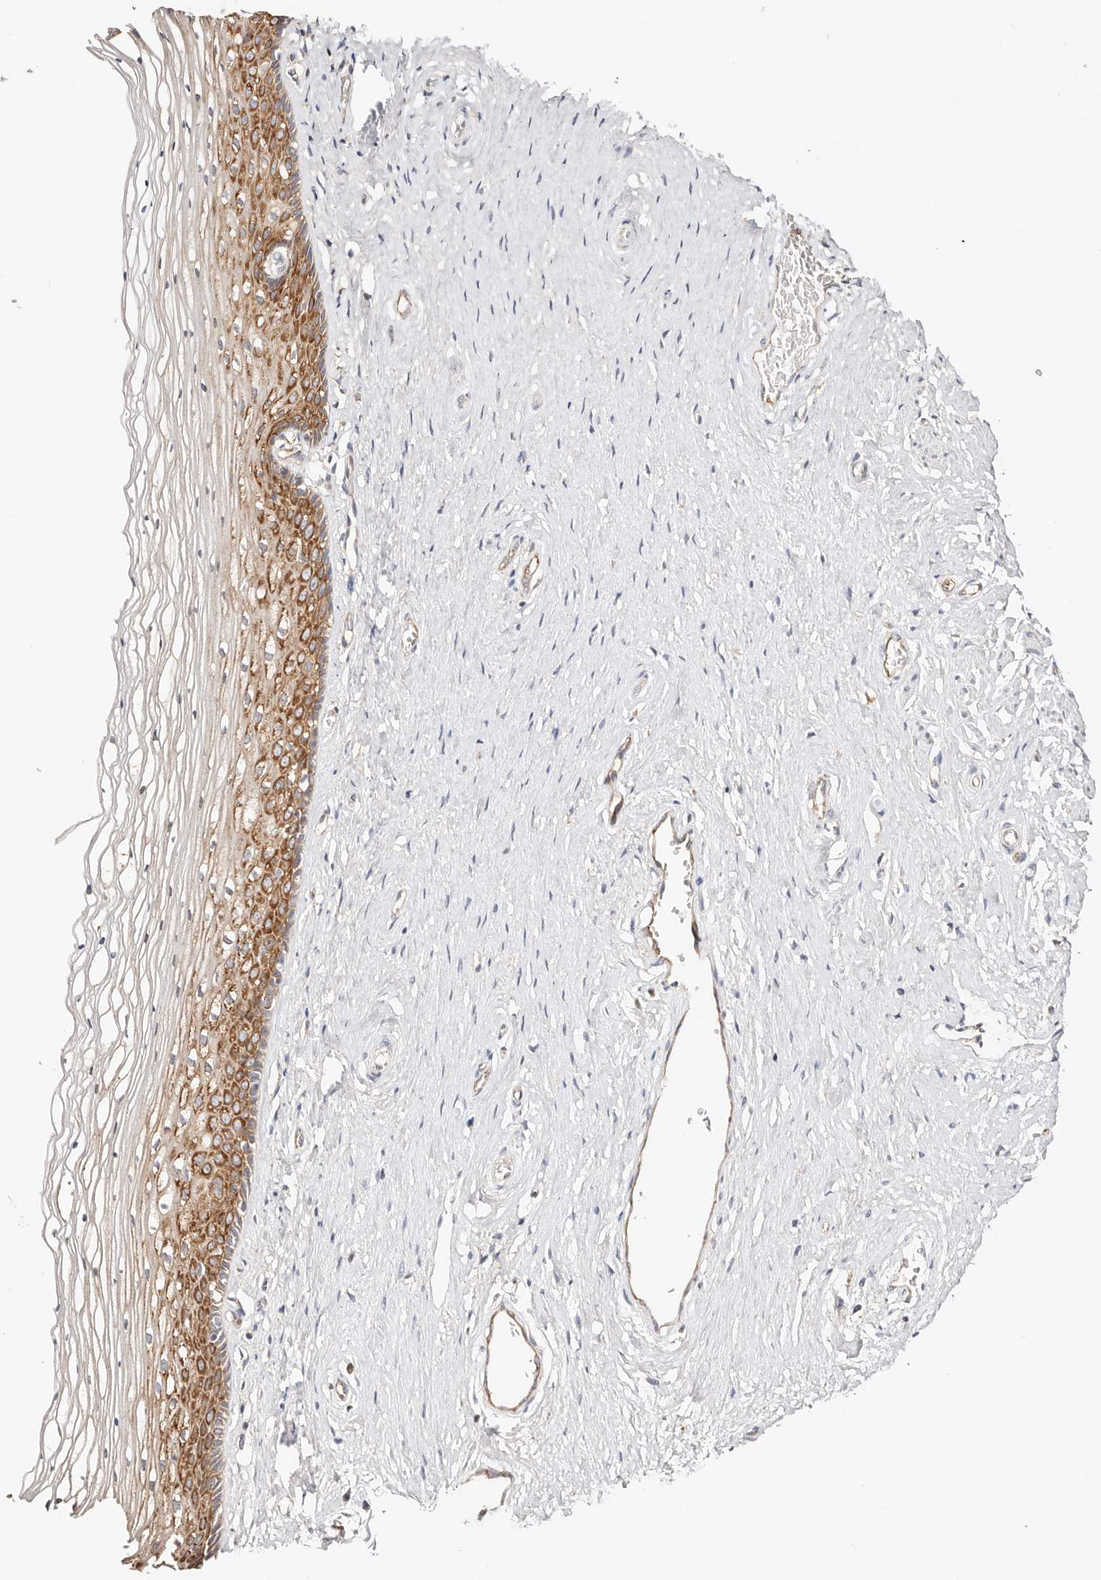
{"staining": {"intensity": "moderate", "quantity": ">75%", "location": "cytoplasmic/membranous"}, "tissue": "vagina", "cell_type": "Squamous epithelial cells", "image_type": "normal", "snomed": [{"axis": "morphology", "description": "Normal tissue, NOS"}, {"axis": "topography", "description": "Vagina"}], "caption": "A brown stain highlights moderate cytoplasmic/membranous positivity of a protein in squamous epithelial cells of benign vagina. Immunohistochemistry stains the protein in brown and the nuclei are stained blue.", "gene": "GNA13", "patient": {"sex": "female", "age": 46}}